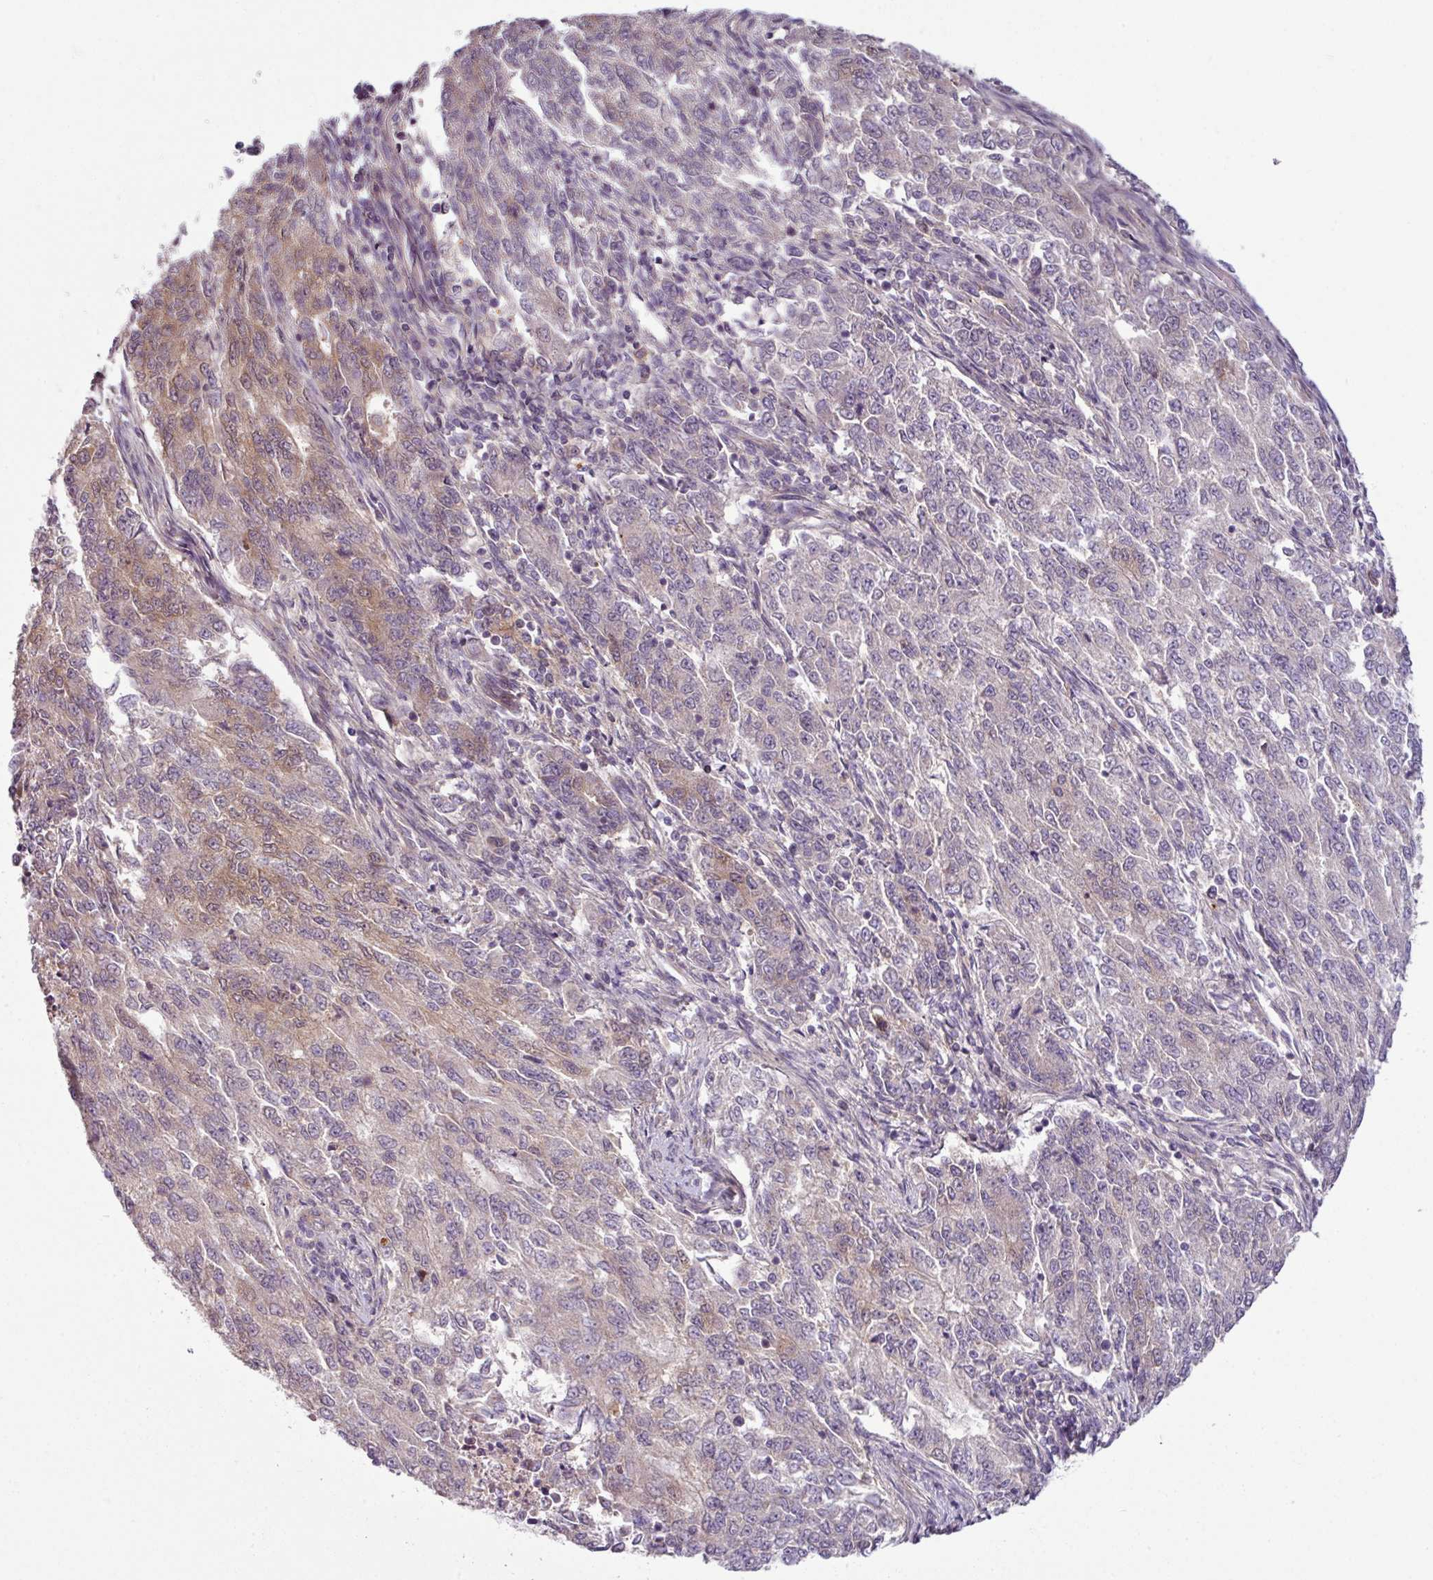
{"staining": {"intensity": "moderate", "quantity": "25%-75%", "location": "cytoplasmic/membranous"}, "tissue": "endometrial cancer", "cell_type": "Tumor cells", "image_type": "cancer", "snomed": [{"axis": "morphology", "description": "Adenocarcinoma, NOS"}, {"axis": "topography", "description": "Endometrium"}], "caption": "Human endometrial adenocarcinoma stained for a protein (brown) shows moderate cytoplasmic/membranous positive staining in about 25%-75% of tumor cells.", "gene": "DERPC", "patient": {"sex": "female", "age": 50}}